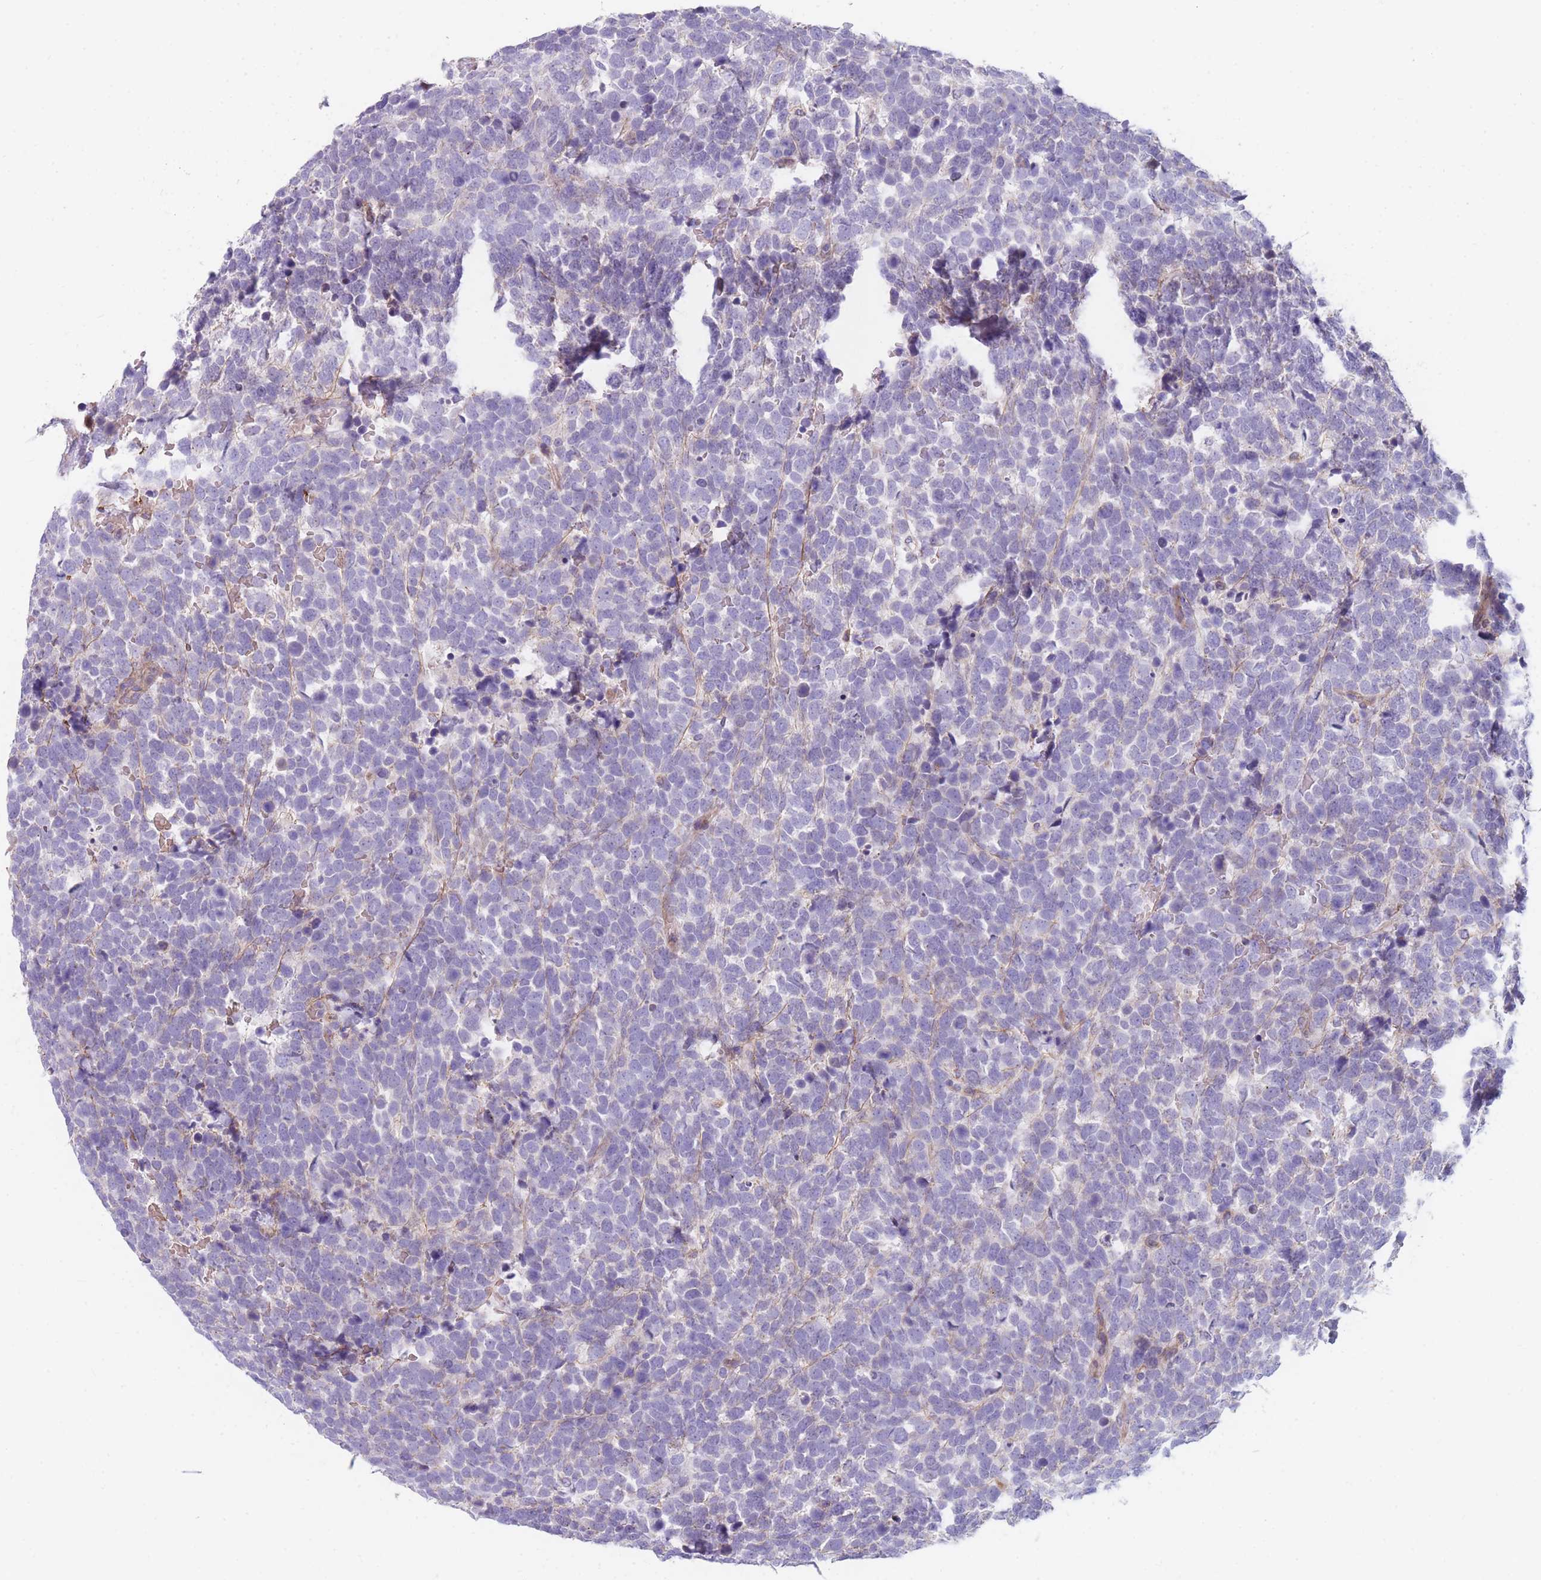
{"staining": {"intensity": "negative", "quantity": "none", "location": "none"}, "tissue": "urothelial cancer", "cell_type": "Tumor cells", "image_type": "cancer", "snomed": [{"axis": "morphology", "description": "Urothelial carcinoma, High grade"}, {"axis": "topography", "description": "Urinary bladder"}], "caption": "There is no significant staining in tumor cells of urothelial cancer.", "gene": "SMPD4", "patient": {"sex": "female", "age": 82}}